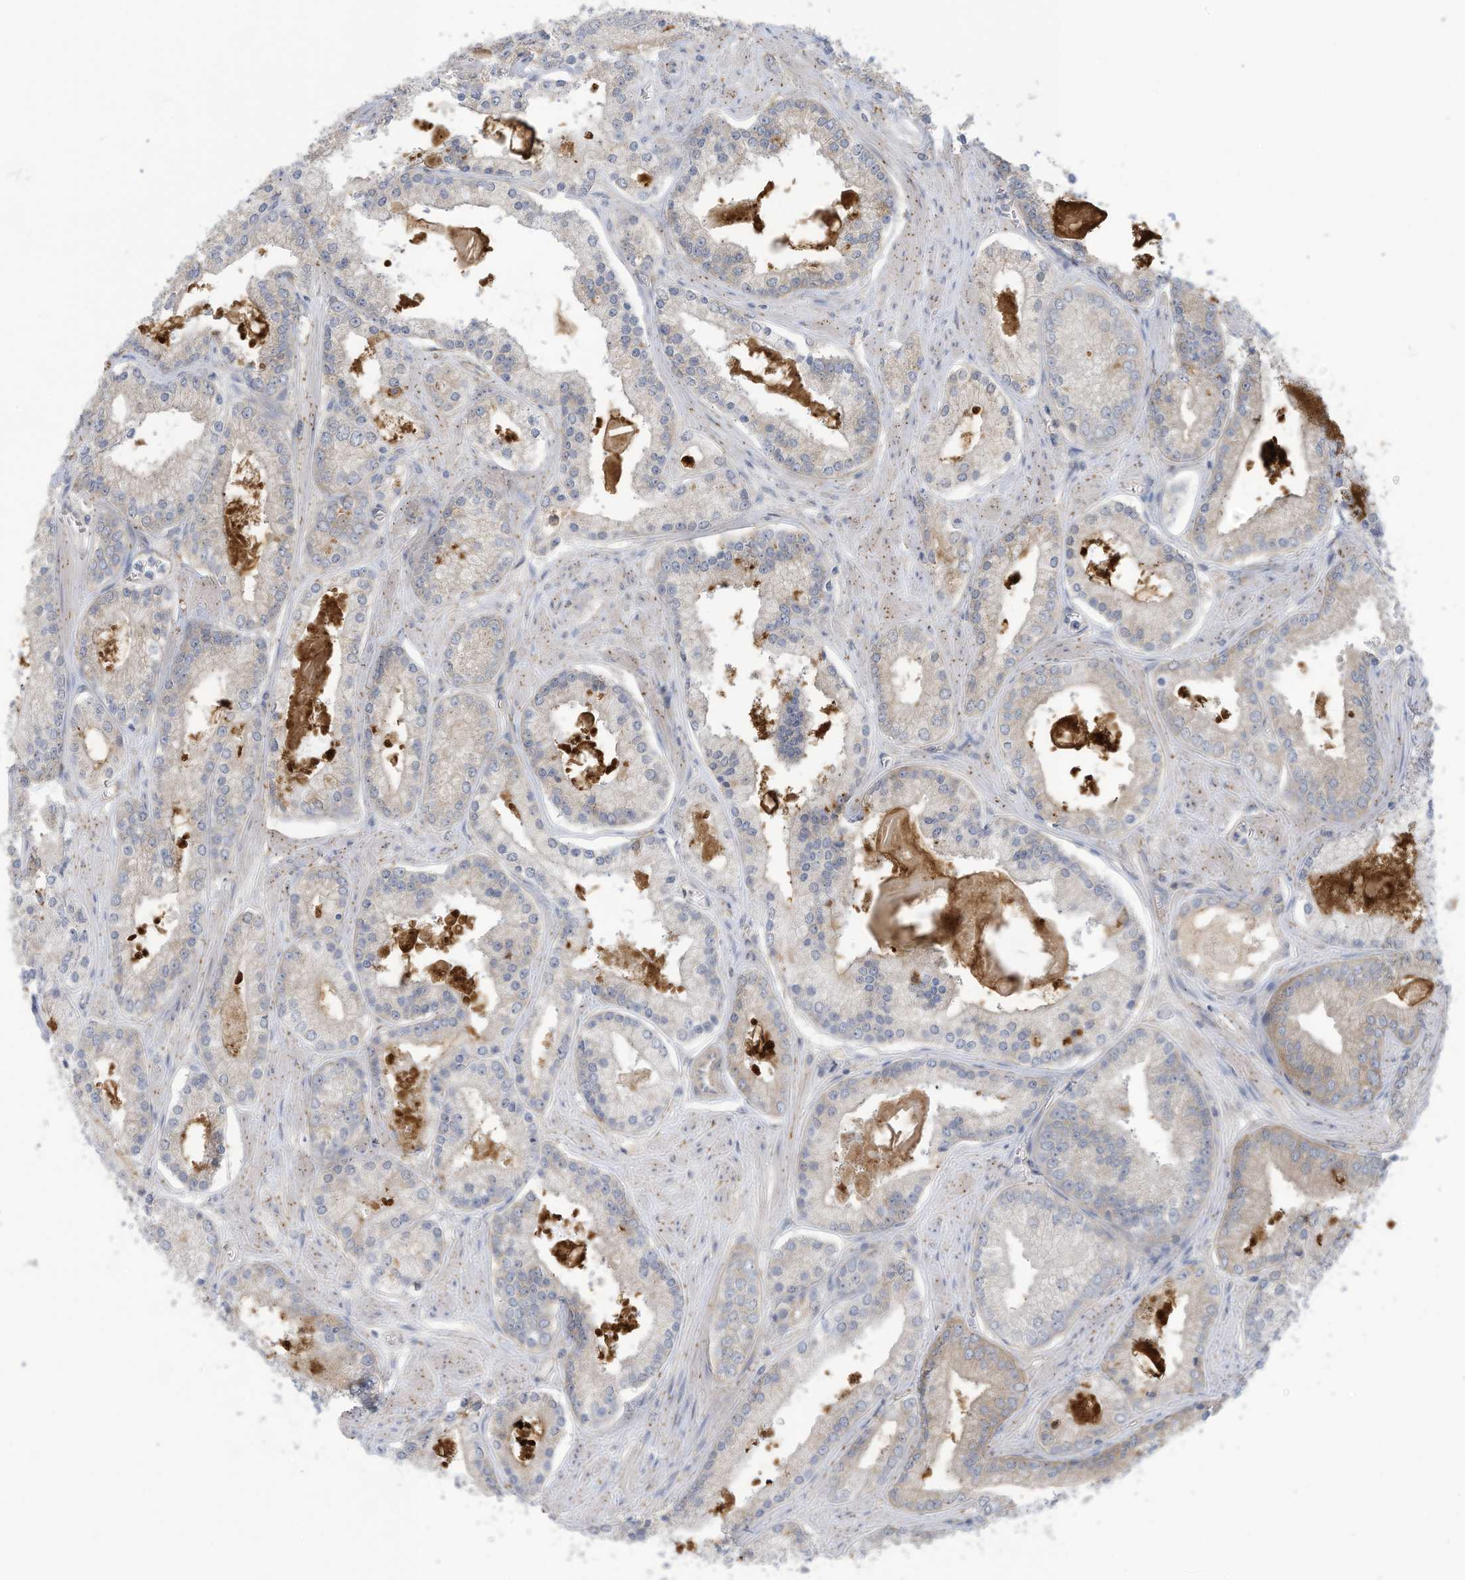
{"staining": {"intensity": "weak", "quantity": "<25%", "location": "cytoplasmic/membranous"}, "tissue": "prostate cancer", "cell_type": "Tumor cells", "image_type": "cancer", "snomed": [{"axis": "morphology", "description": "Adenocarcinoma, Low grade"}, {"axis": "topography", "description": "Prostate"}], "caption": "Low-grade adenocarcinoma (prostate) was stained to show a protein in brown. There is no significant expression in tumor cells. Brightfield microscopy of immunohistochemistry (IHC) stained with DAB (3,3'-diaminobenzidine) (brown) and hematoxylin (blue), captured at high magnification.", "gene": "ADAT2", "patient": {"sex": "male", "age": 54}}